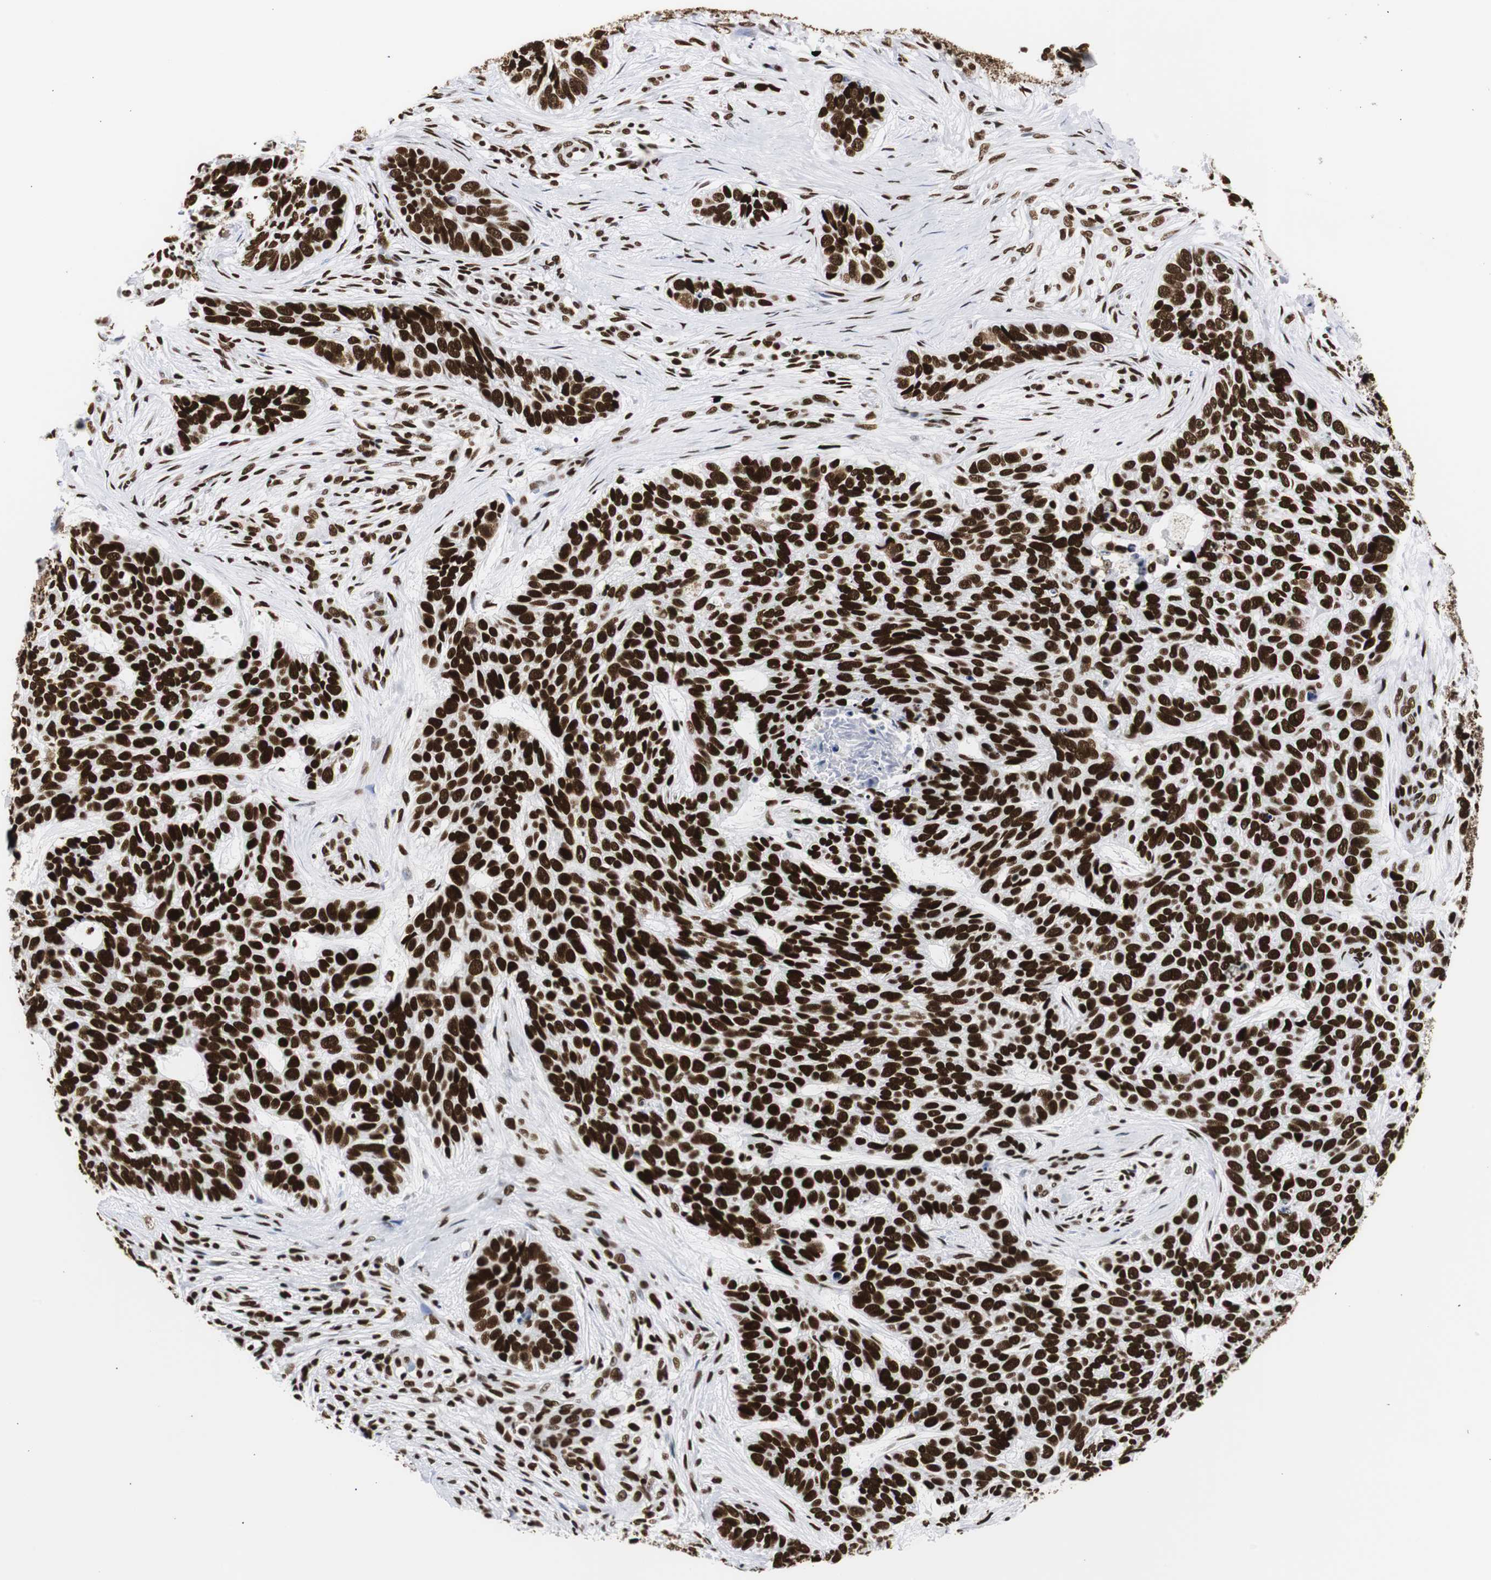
{"staining": {"intensity": "strong", "quantity": ">75%", "location": "nuclear"}, "tissue": "skin cancer", "cell_type": "Tumor cells", "image_type": "cancer", "snomed": [{"axis": "morphology", "description": "Basal cell carcinoma"}, {"axis": "topography", "description": "Skin"}], "caption": "IHC photomicrograph of human basal cell carcinoma (skin) stained for a protein (brown), which displays high levels of strong nuclear expression in about >75% of tumor cells.", "gene": "HNRNPH2", "patient": {"sex": "male", "age": 87}}